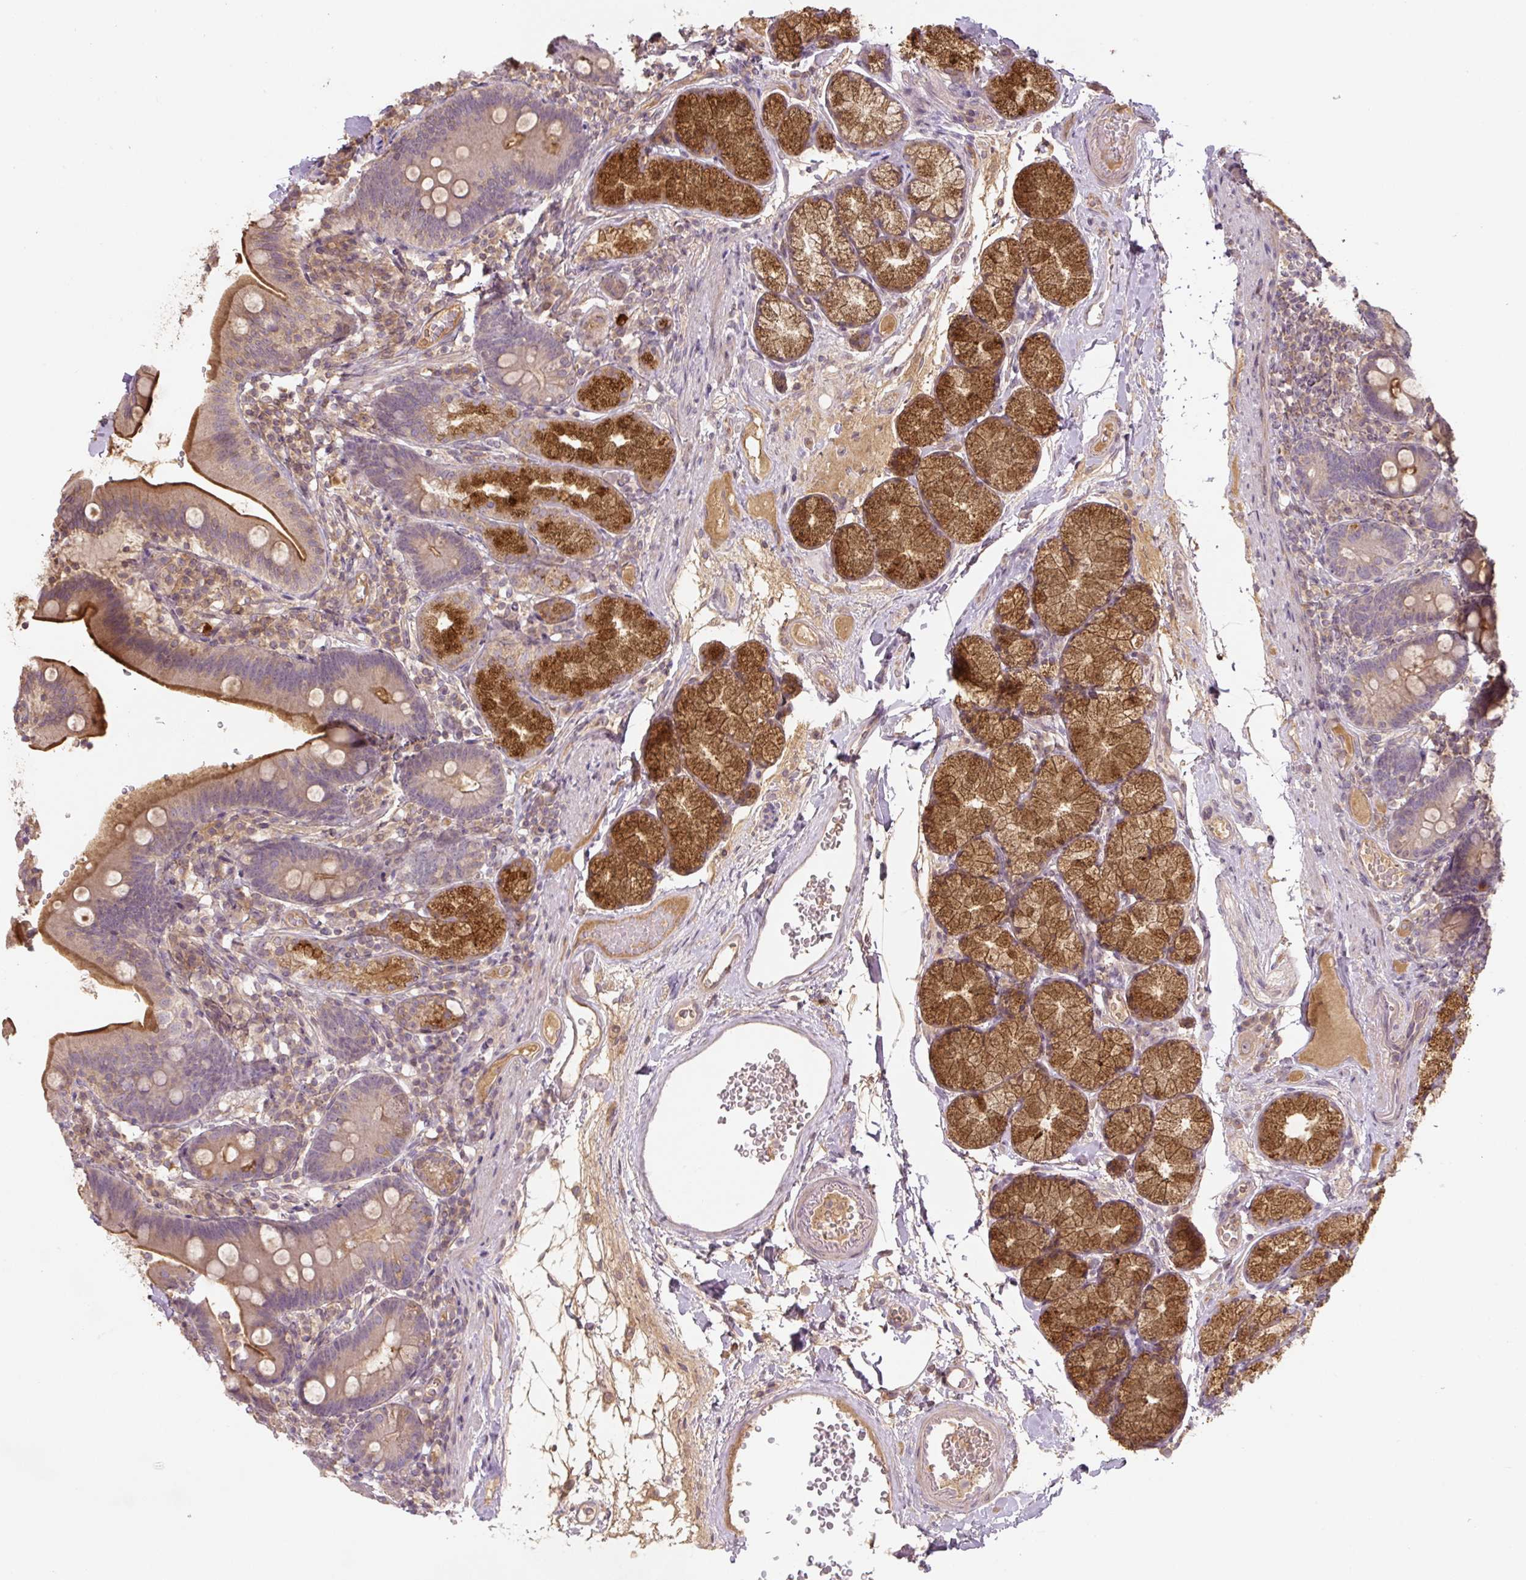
{"staining": {"intensity": "strong", "quantity": "25%-75%", "location": "cytoplasmic/membranous"}, "tissue": "duodenum", "cell_type": "Glandular cells", "image_type": "normal", "snomed": [{"axis": "morphology", "description": "Normal tissue, NOS"}, {"axis": "topography", "description": "Duodenum"}], "caption": "An IHC image of unremarkable tissue is shown. Protein staining in brown labels strong cytoplasmic/membranous positivity in duodenum within glandular cells.", "gene": "C2orf73", "patient": {"sex": "female", "age": 67}}